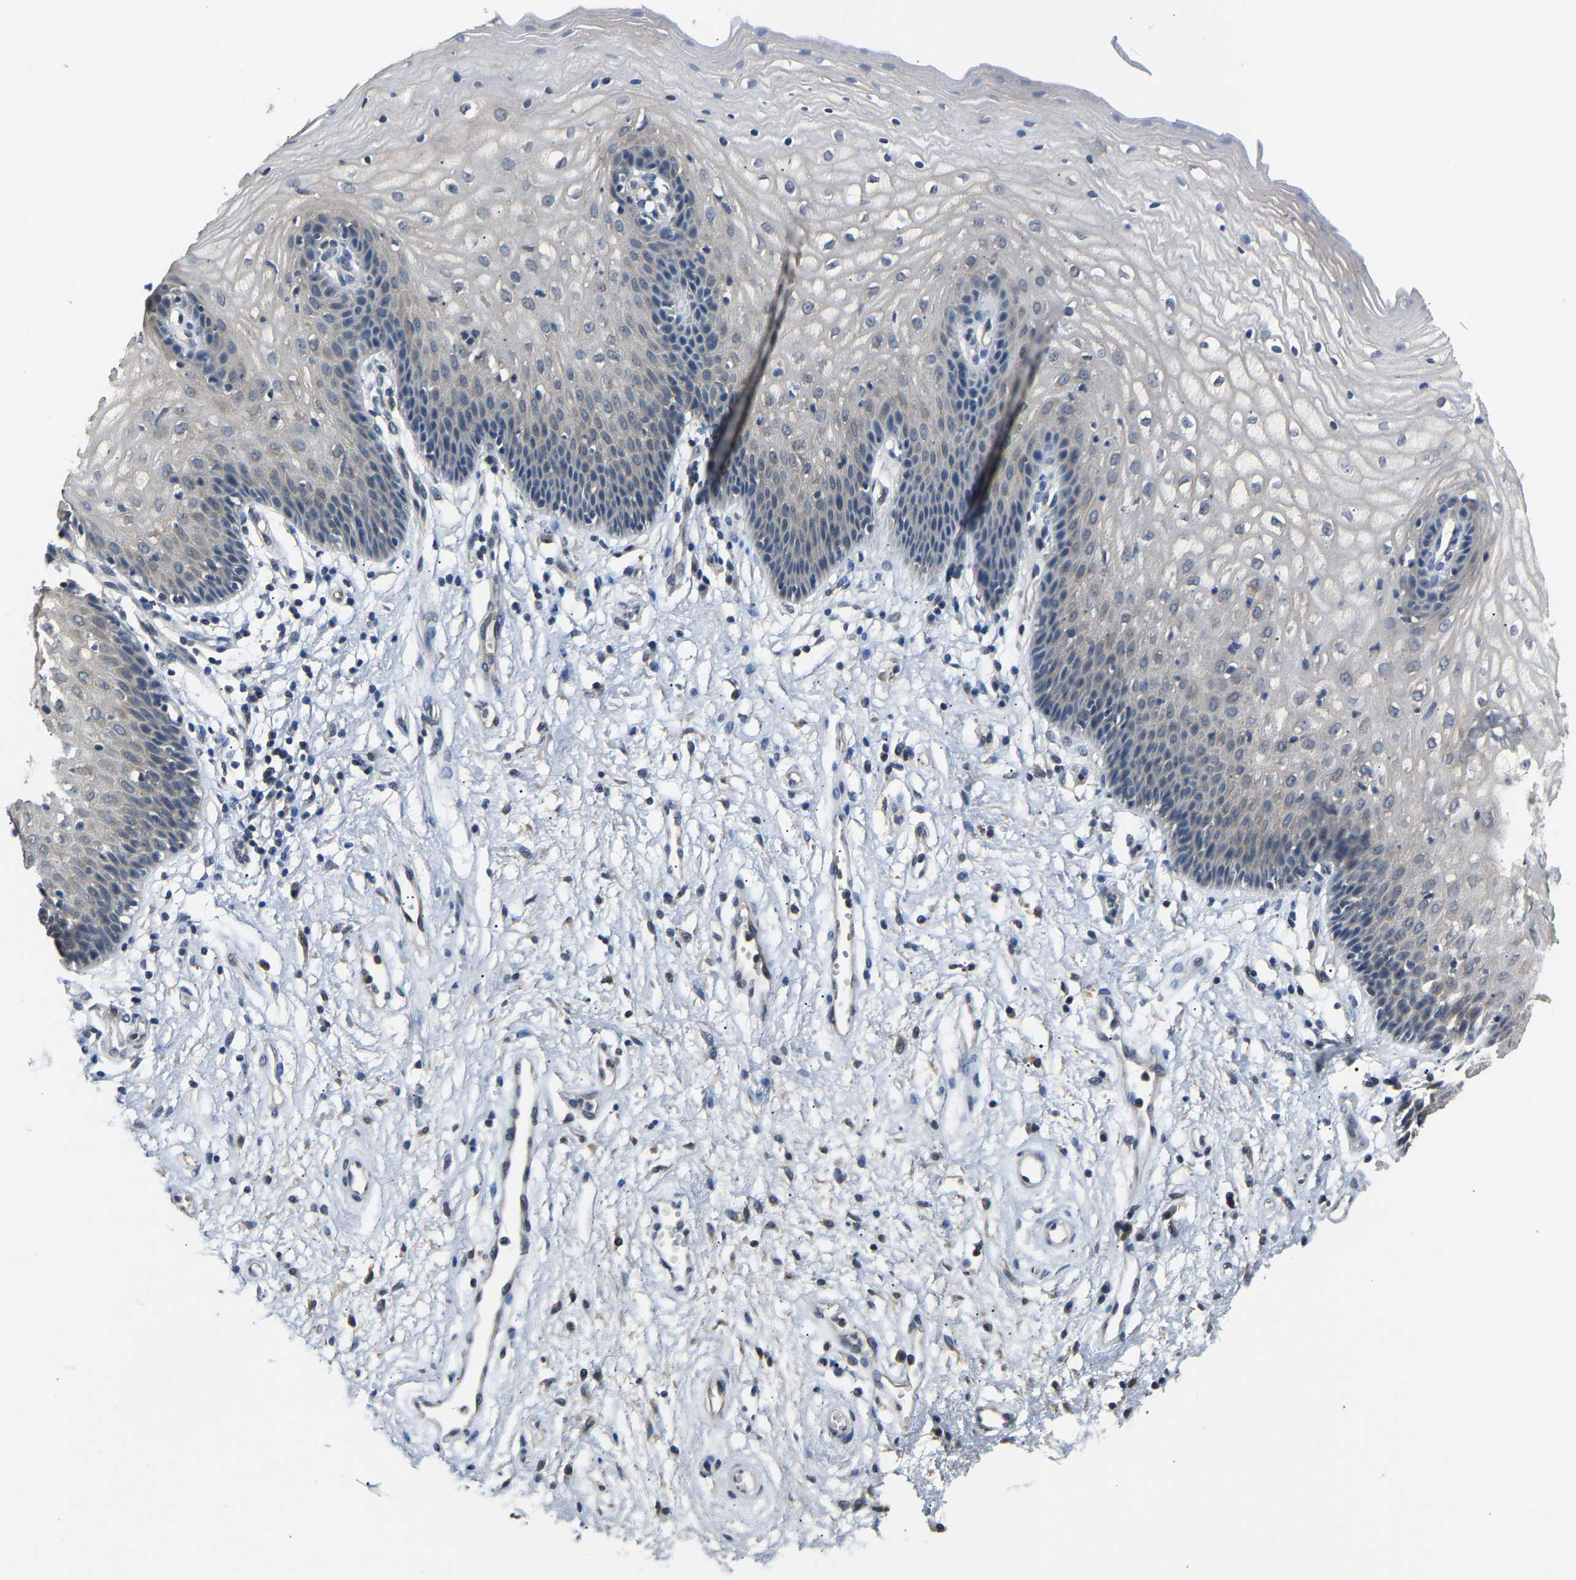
{"staining": {"intensity": "weak", "quantity": "<25%", "location": "cytoplasmic/membranous"}, "tissue": "vagina", "cell_type": "Squamous epithelial cells", "image_type": "normal", "snomed": [{"axis": "morphology", "description": "Normal tissue, NOS"}, {"axis": "topography", "description": "Vagina"}], "caption": "Immunohistochemistry histopathology image of unremarkable vagina: human vagina stained with DAB (3,3'-diaminobenzidine) shows no significant protein staining in squamous epithelial cells.", "gene": "ABCC9", "patient": {"sex": "female", "age": 34}}